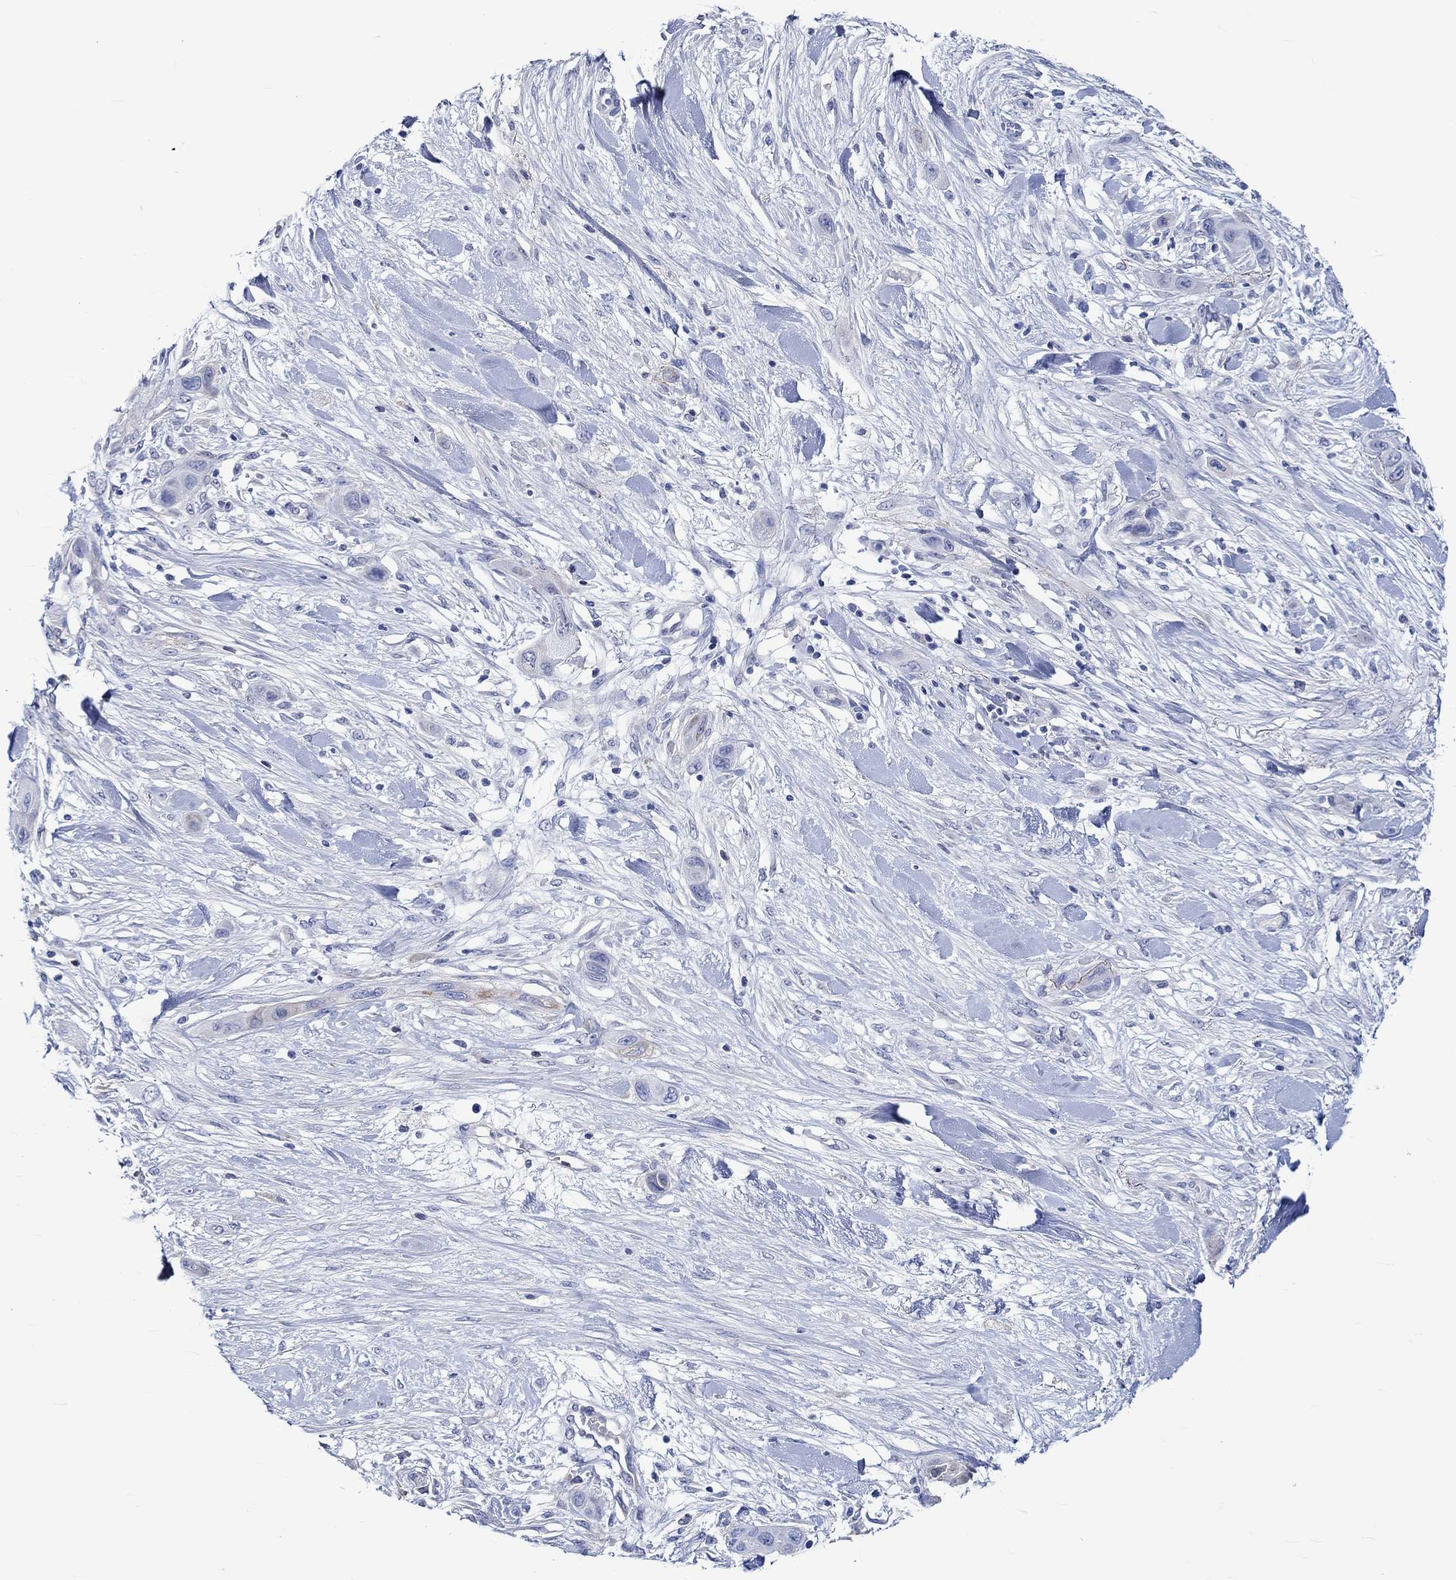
{"staining": {"intensity": "negative", "quantity": "none", "location": "none"}, "tissue": "skin cancer", "cell_type": "Tumor cells", "image_type": "cancer", "snomed": [{"axis": "morphology", "description": "Squamous cell carcinoma, NOS"}, {"axis": "topography", "description": "Skin"}], "caption": "Tumor cells are negative for brown protein staining in skin cancer (squamous cell carcinoma).", "gene": "KLHL33", "patient": {"sex": "male", "age": 79}}